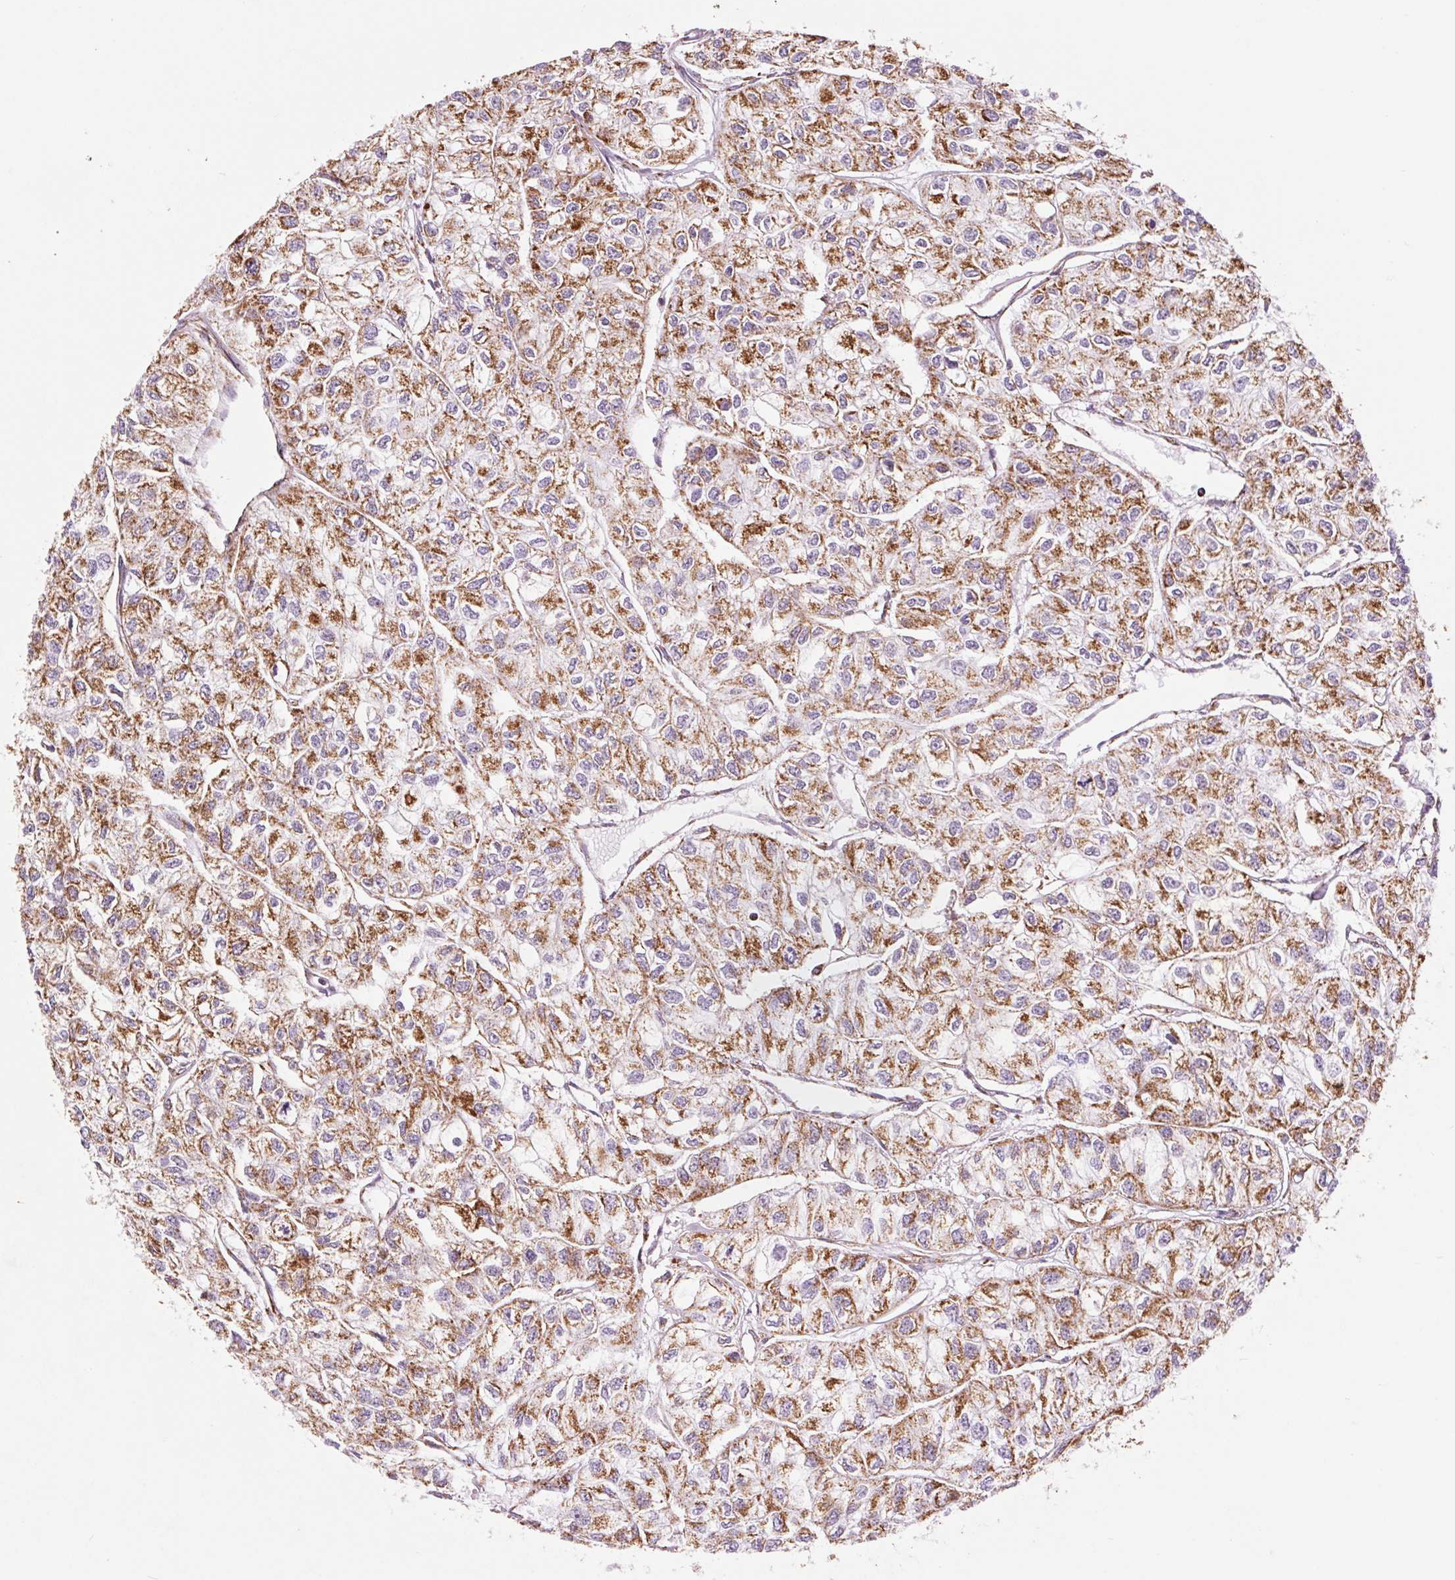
{"staining": {"intensity": "moderate", "quantity": ">75%", "location": "cytoplasmic/membranous"}, "tissue": "renal cancer", "cell_type": "Tumor cells", "image_type": "cancer", "snomed": [{"axis": "morphology", "description": "Adenocarcinoma, NOS"}, {"axis": "topography", "description": "Kidney"}], "caption": "Protein staining of adenocarcinoma (renal) tissue displays moderate cytoplasmic/membranous staining in about >75% of tumor cells.", "gene": "ATP5PB", "patient": {"sex": "male", "age": 56}}